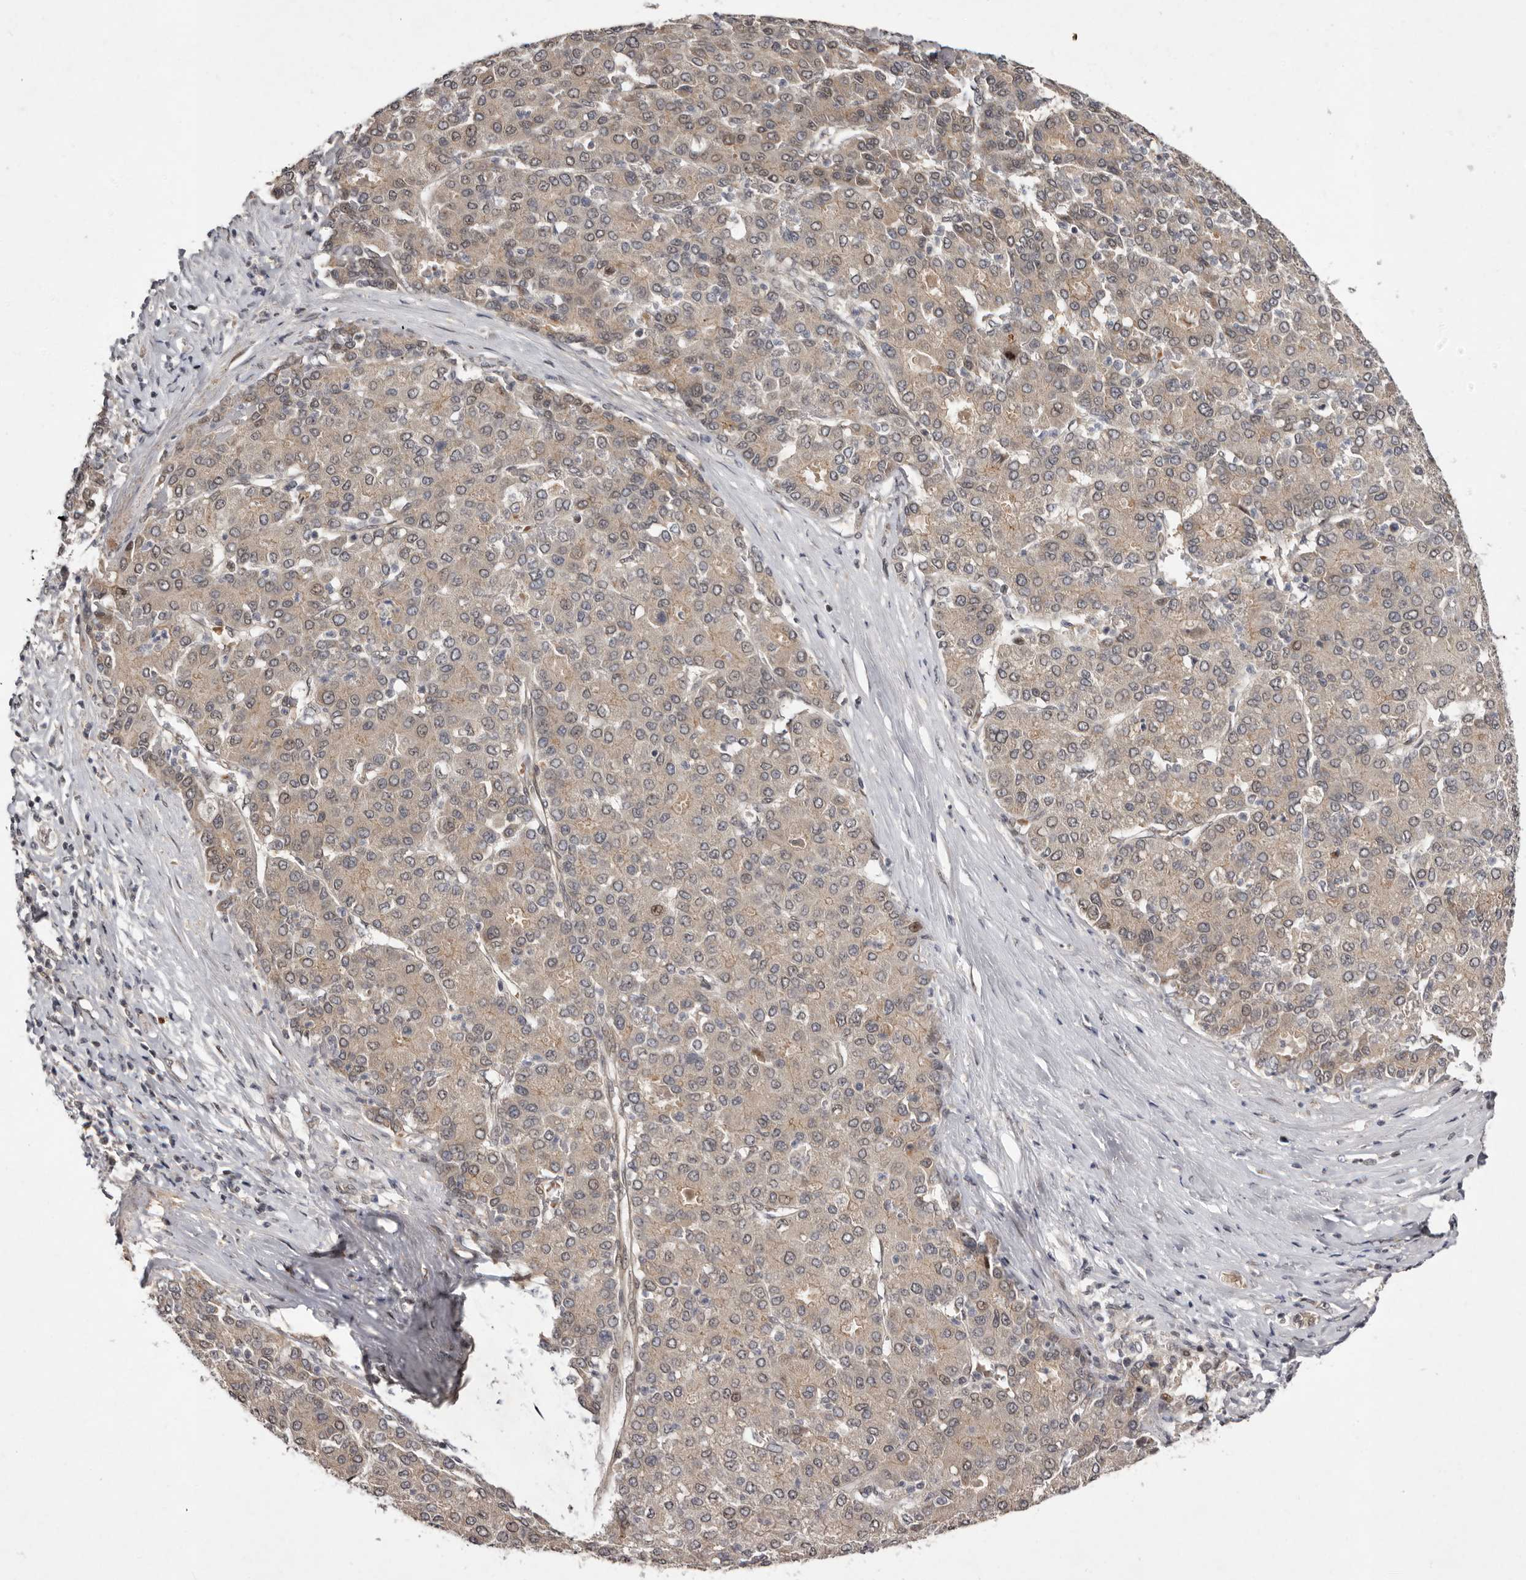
{"staining": {"intensity": "moderate", "quantity": "<25%", "location": "cytoplasmic/membranous,nuclear"}, "tissue": "liver cancer", "cell_type": "Tumor cells", "image_type": "cancer", "snomed": [{"axis": "morphology", "description": "Carcinoma, Hepatocellular, NOS"}, {"axis": "topography", "description": "Liver"}], "caption": "Liver cancer stained with DAB (3,3'-diaminobenzidine) immunohistochemistry displays low levels of moderate cytoplasmic/membranous and nuclear positivity in approximately <25% of tumor cells. (Brightfield microscopy of DAB IHC at high magnification).", "gene": "ABL1", "patient": {"sex": "male", "age": 65}}